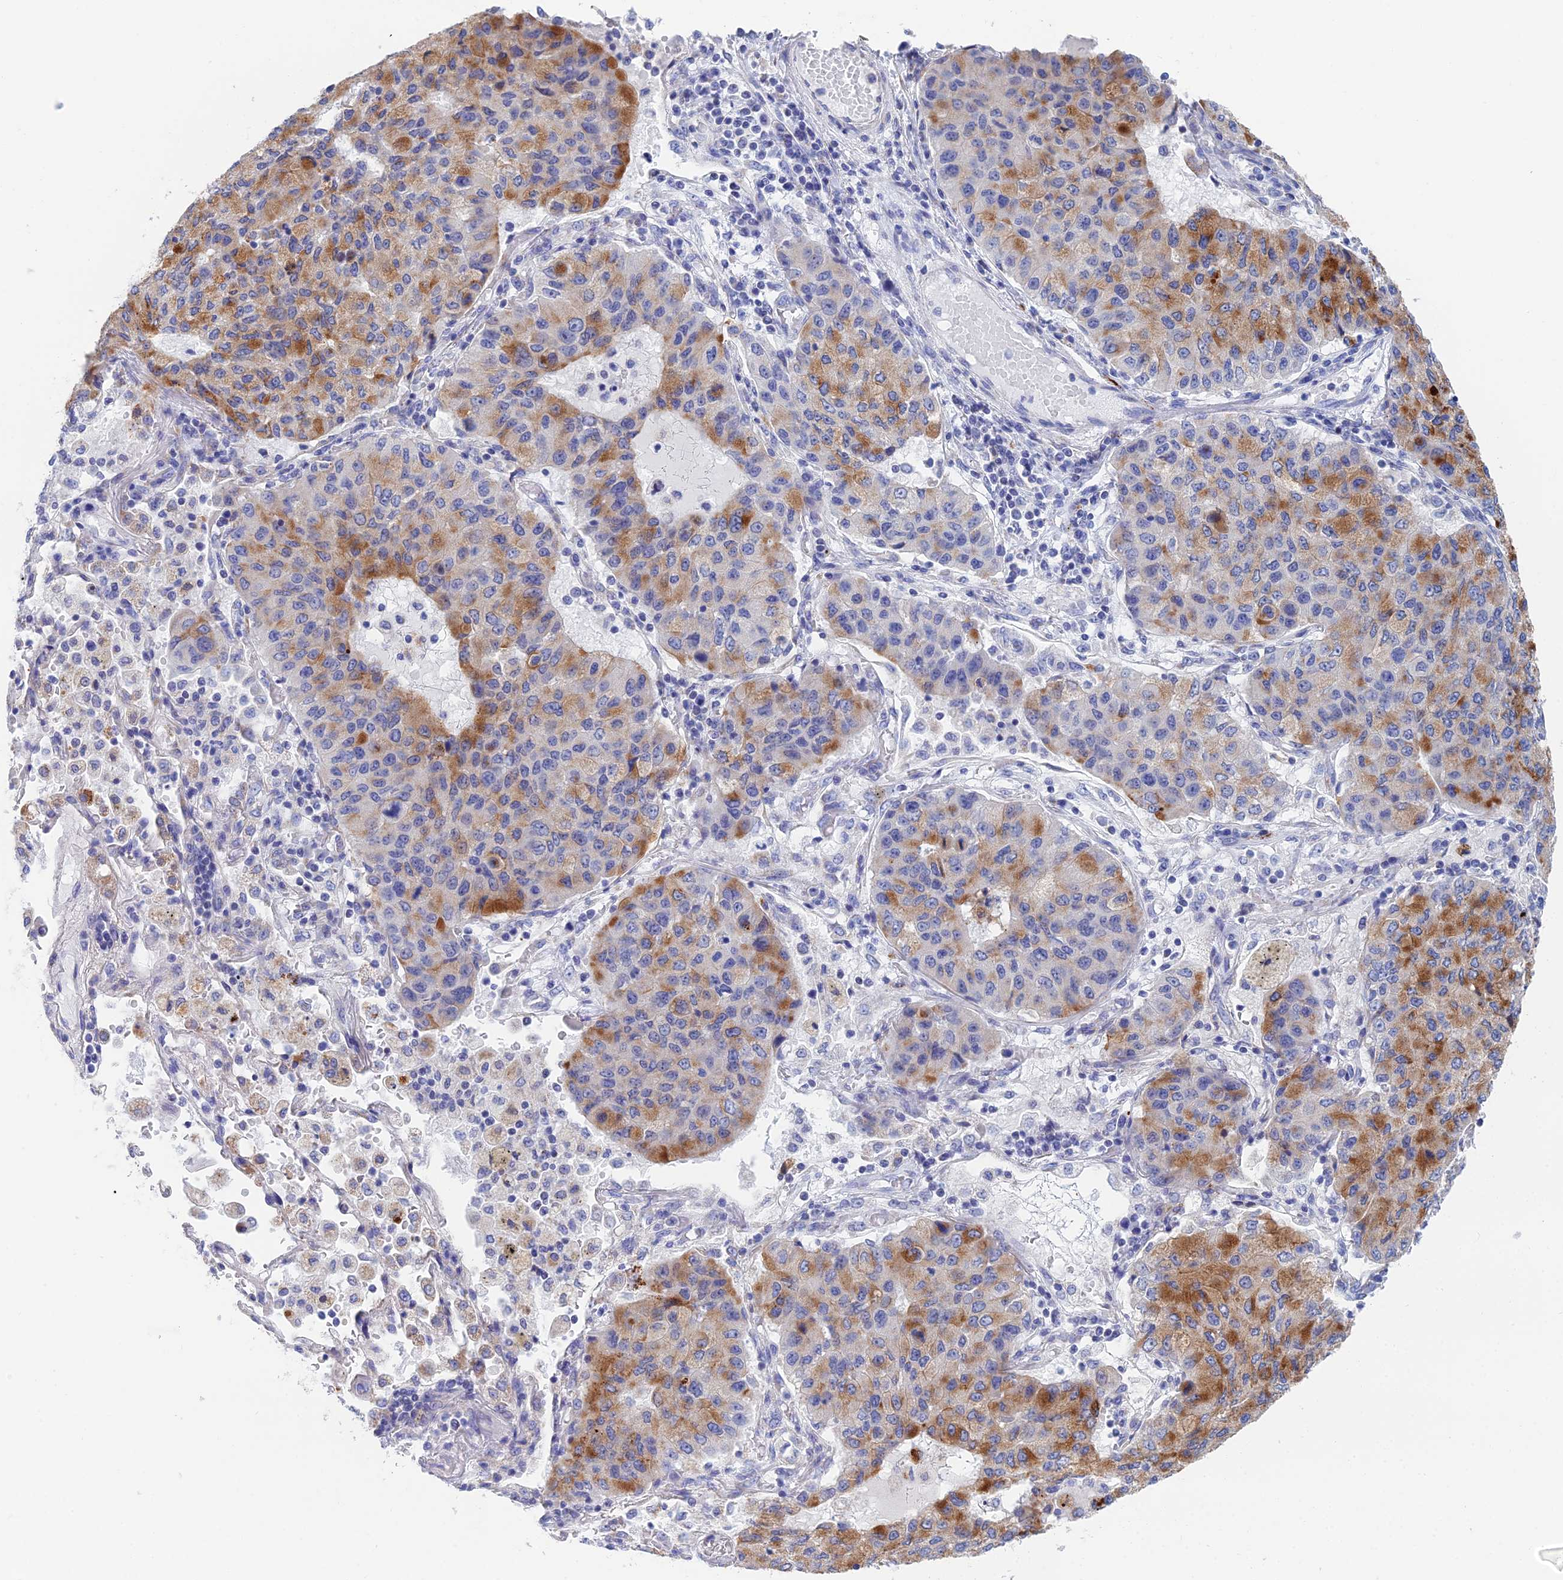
{"staining": {"intensity": "moderate", "quantity": "25%-75%", "location": "cytoplasmic/membranous"}, "tissue": "lung cancer", "cell_type": "Tumor cells", "image_type": "cancer", "snomed": [{"axis": "morphology", "description": "Squamous cell carcinoma, NOS"}, {"axis": "topography", "description": "Lung"}], "caption": "A micrograph of lung squamous cell carcinoma stained for a protein demonstrates moderate cytoplasmic/membranous brown staining in tumor cells.", "gene": "CFAP210", "patient": {"sex": "male", "age": 74}}